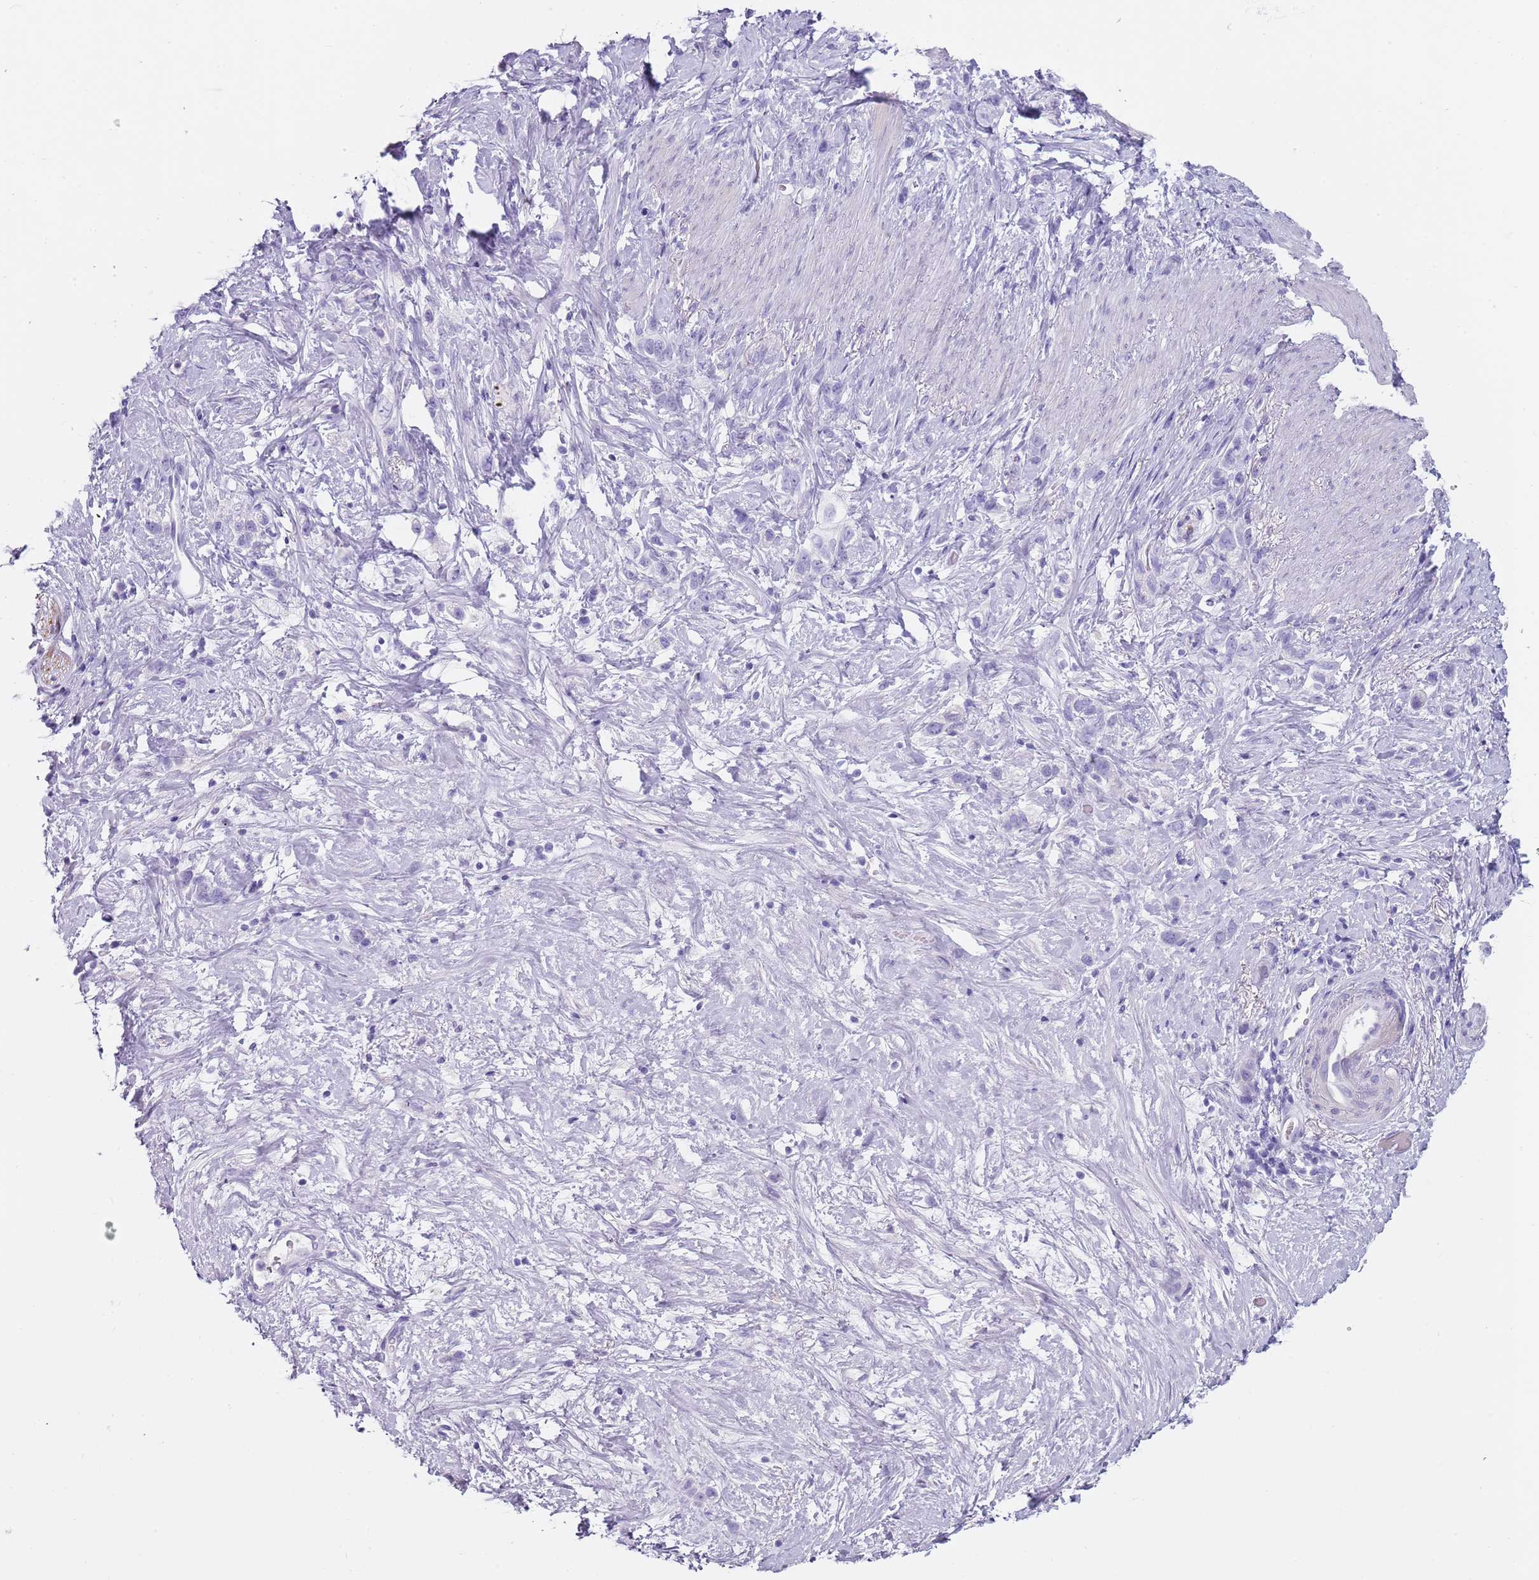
{"staining": {"intensity": "negative", "quantity": "none", "location": "none"}, "tissue": "stomach cancer", "cell_type": "Tumor cells", "image_type": "cancer", "snomed": [{"axis": "morphology", "description": "Adenocarcinoma, NOS"}, {"axis": "topography", "description": "Stomach"}], "caption": "Immunohistochemical staining of human stomach cancer reveals no significant staining in tumor cells.", "gene": "NBPF20", "patient": {"sex": "female", "age": 65}}